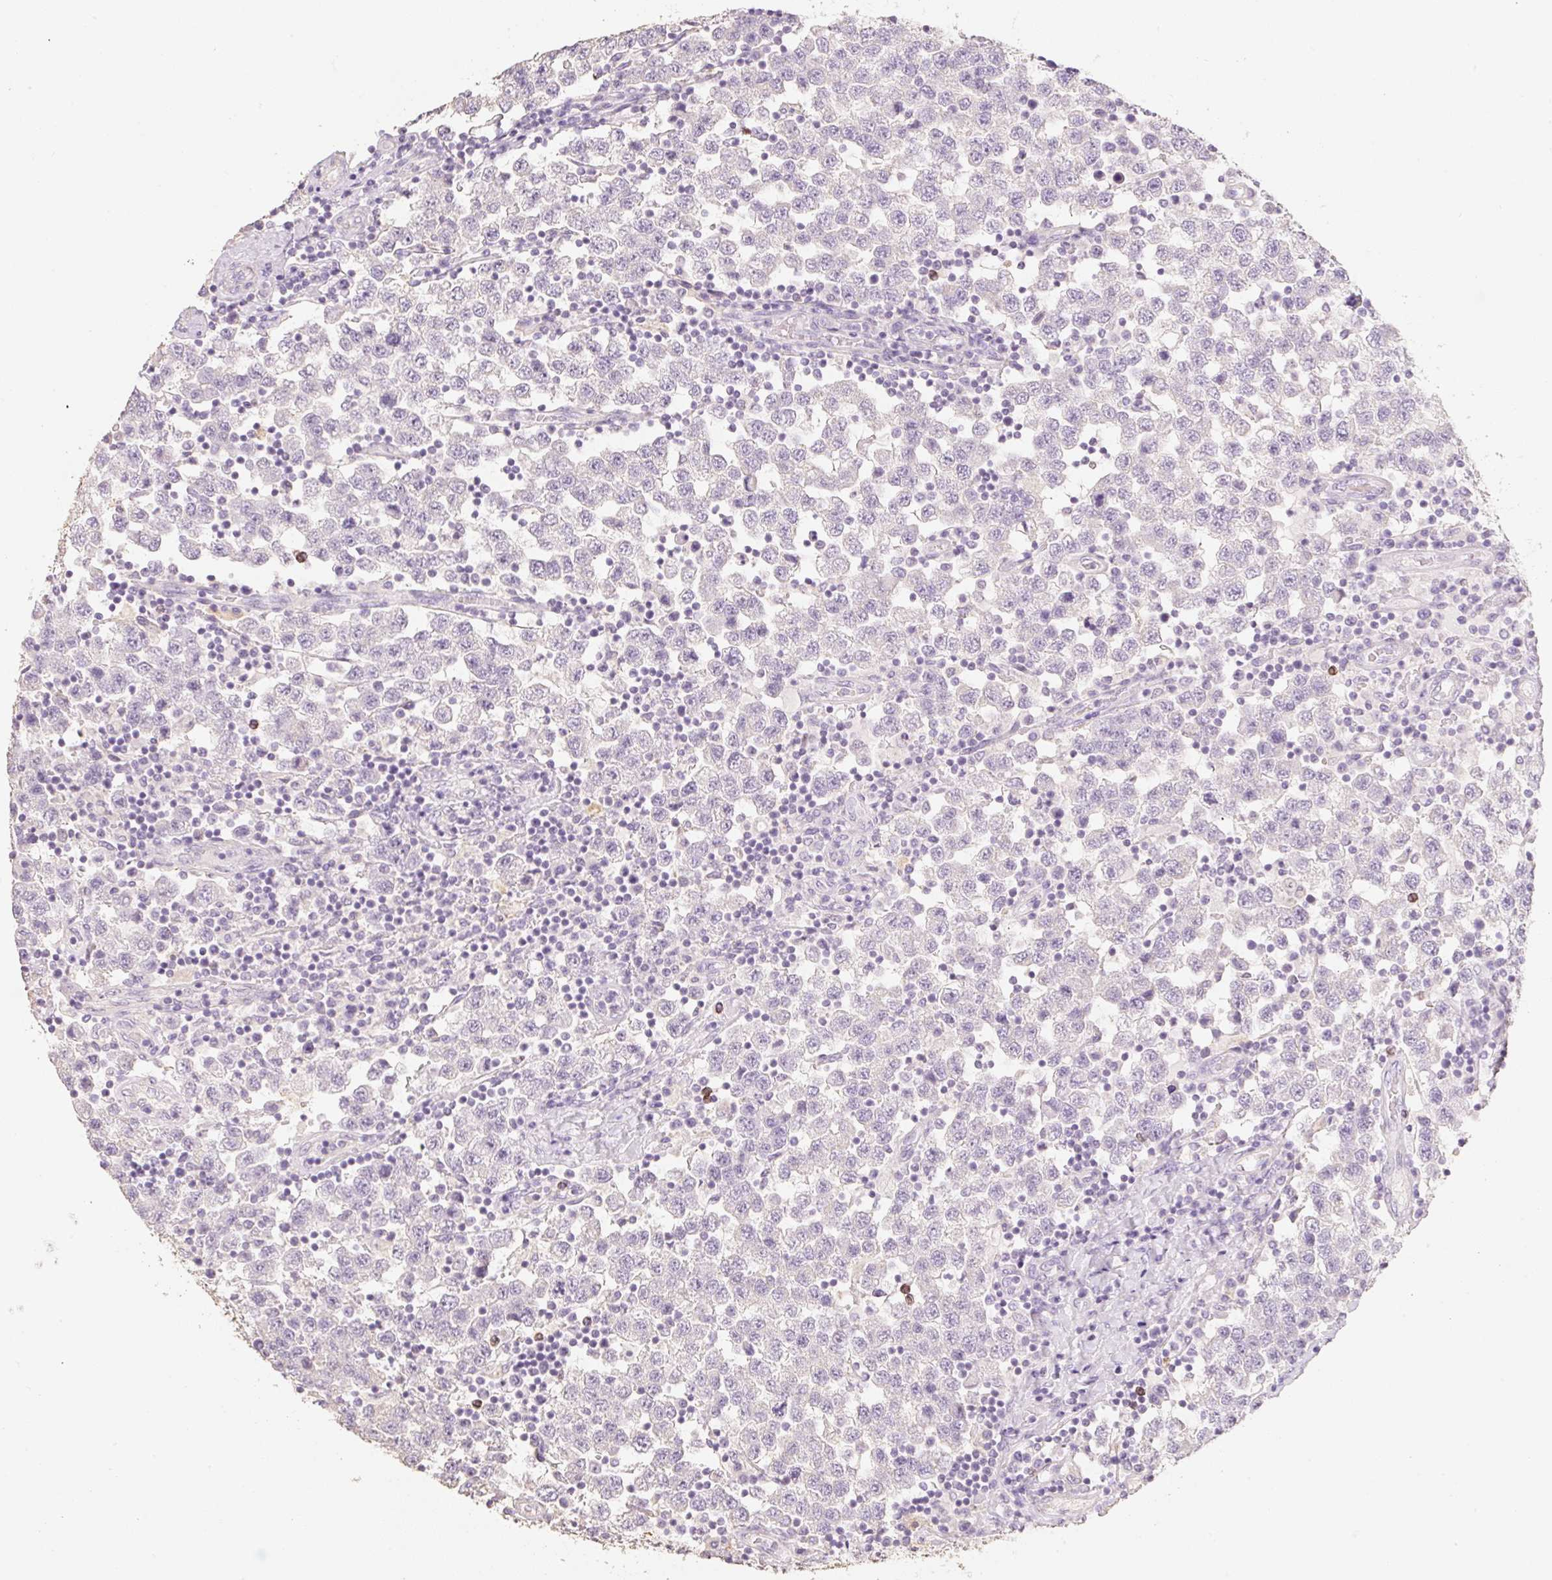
{"staining": {"intensity": "negative", "quantity": "none", "location": "none"}, "tissue": "testis cancer", "cell_type": "Tumor cells", "image_type": "cancer", "snomed": [{"axis": "morphology", "description": "Seminoma, NOS"}, {"axis": "topography", "description": "Testis"}], "caption": "This is a image of immunohistochemistry staining of testis cancer (seminoma), which shows no positivity in tumor cells.", "gene": "MBOAT7", "patient": {"sex": "male", "age": 34}}